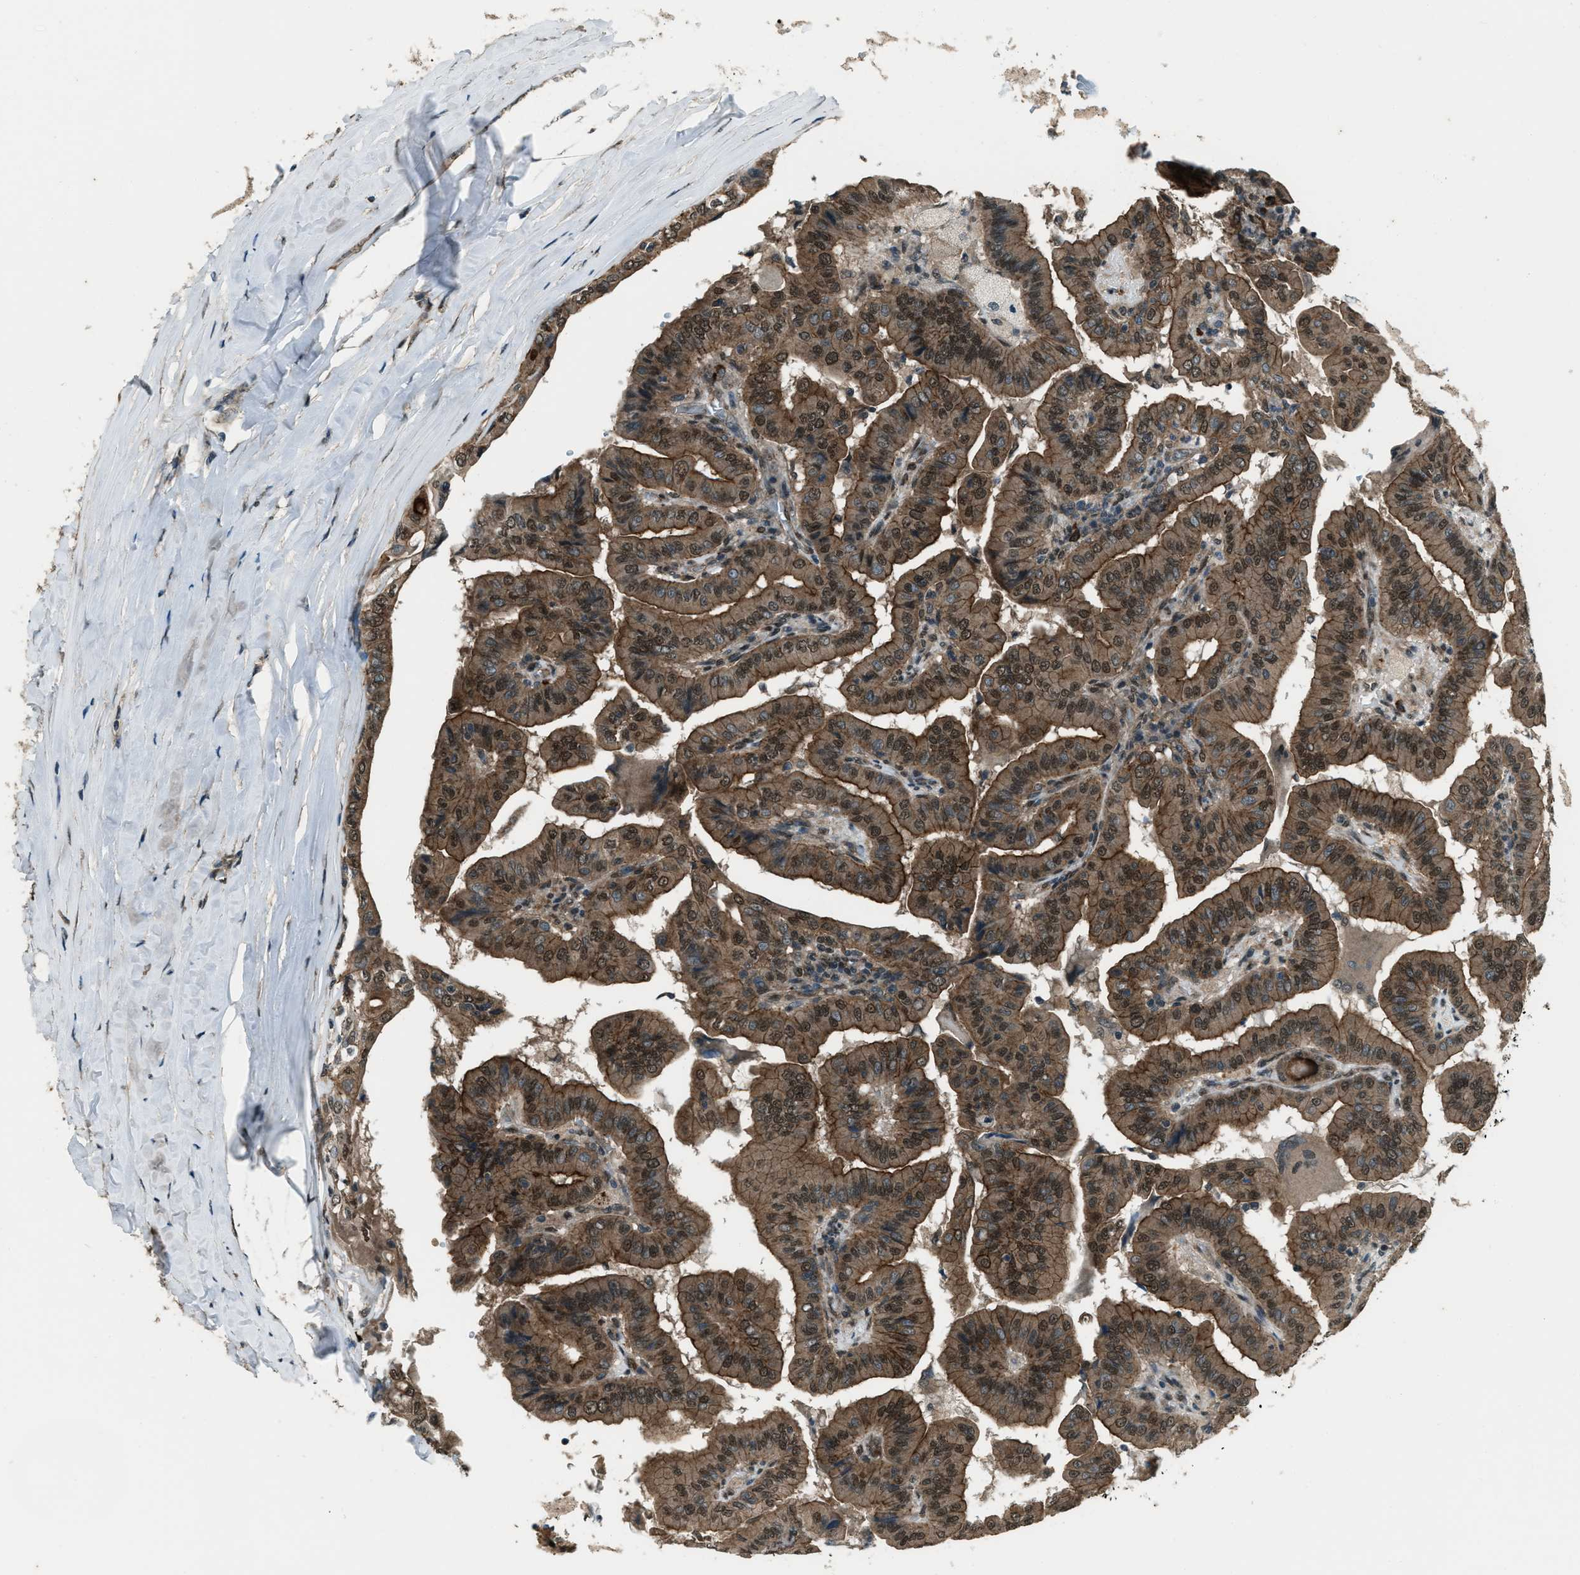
{"staining": {"intensity": "moderate", "quantity": ">75%", "location": "cytoplasmic/membranous,nuclear"}, "tissue": "thyroid cancer", "cell_type": "Tumor cells", "image_type": "cancer", "snomed": [{"axis": "morphology", "description": "Papillary adenocarcinoma, NOS"}, {"axis": "topography", "description": "Thyroid gland"}], "caption": "Immunohistochemical staining of human thyroid papillary adenocarcinoma exhibits medium levels of moderate cytoplasmic/membranous and nuclear protein staining in approximately >75% of tumor cells.", "gene": "SVIL", "patient": {"sex": "male", "age": 33}}